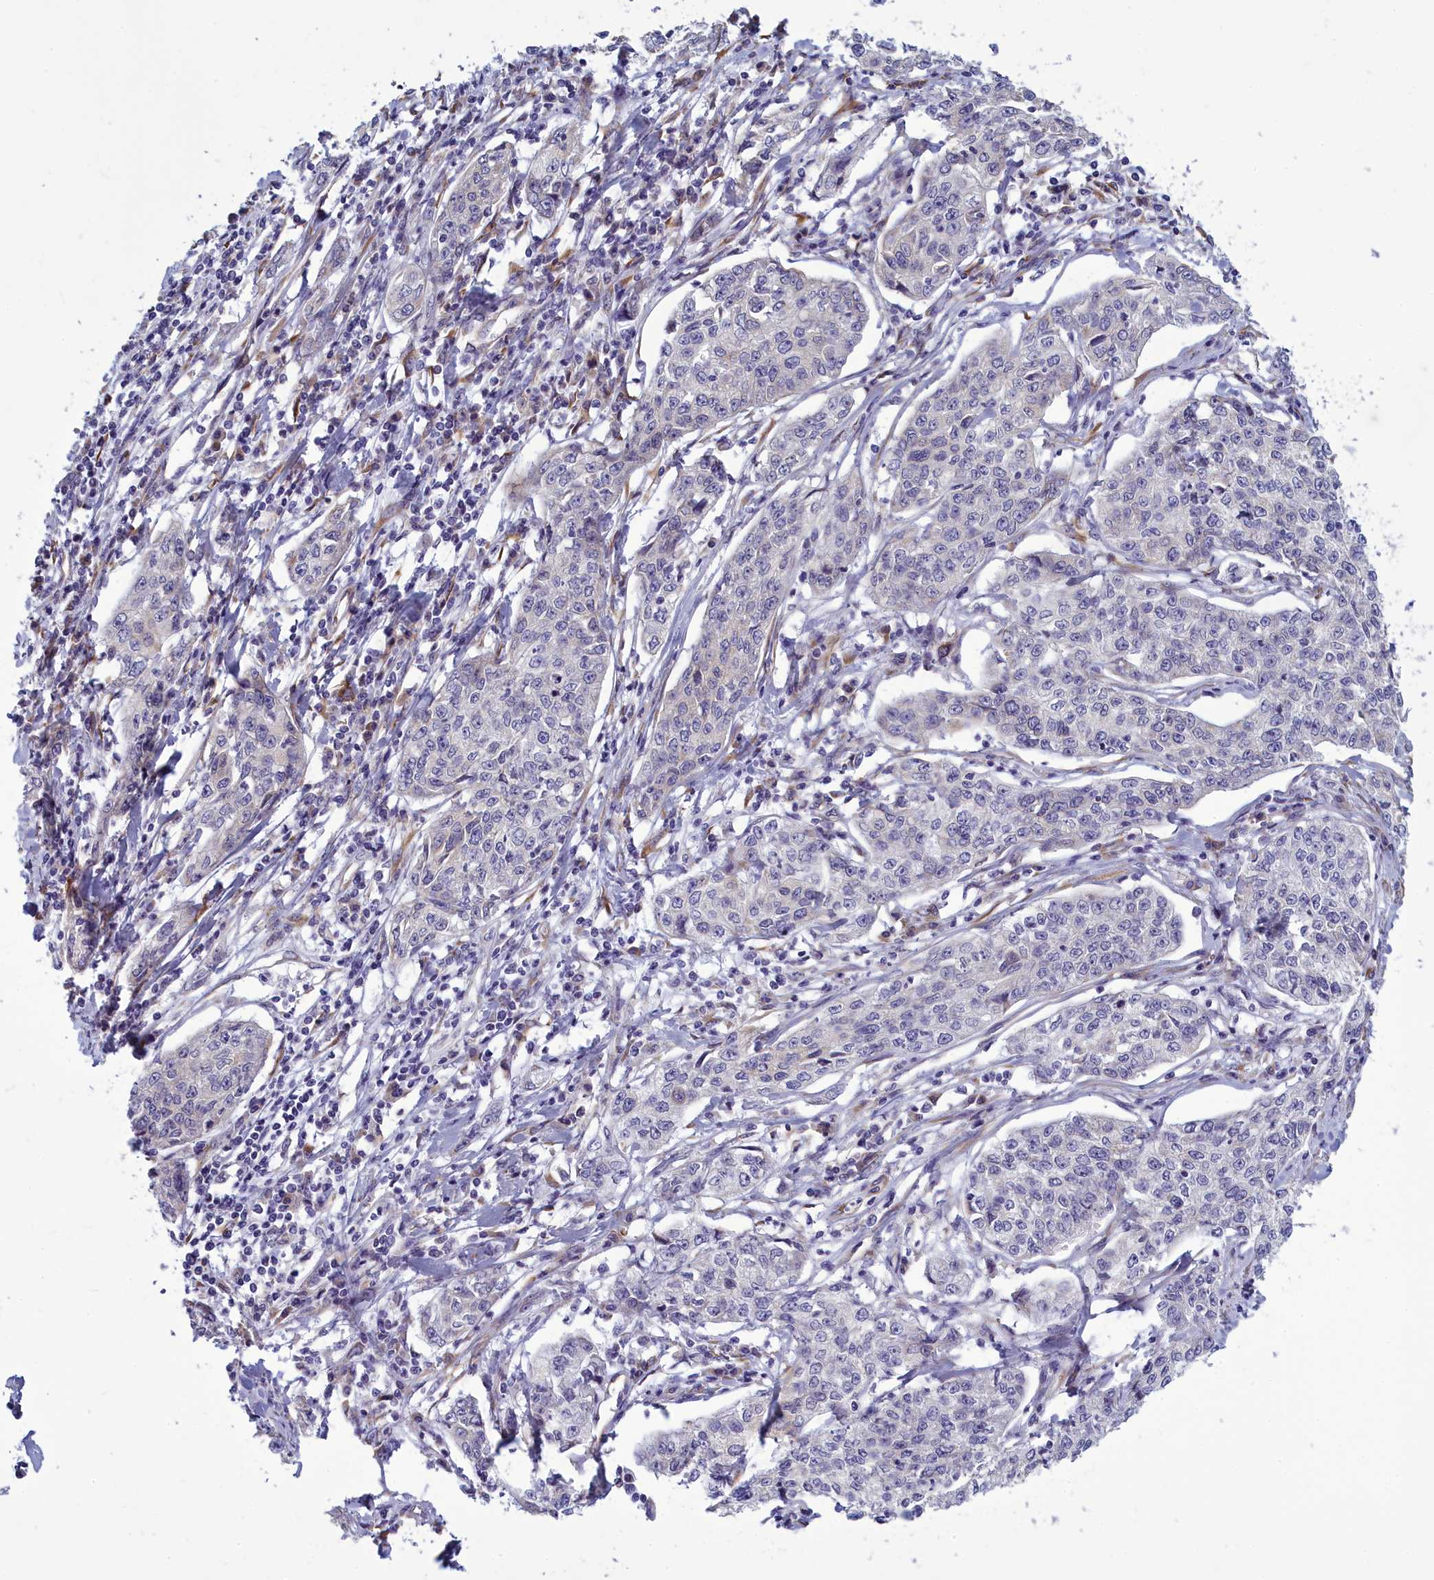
{"staining": {"intensity": "negative", "quantity": "none", "location": "none"}, "tissue": "cervical cancer", "cell_type": "Tumor cells", "image_type": "cancer", "snomed": [{"axis": "morphology", "description": "Squamous cell carcinoma, NOS"}, {"axis": "topography", "description": "Cervix"}], "caption": "An image of squamous cell carcinoma (cervical) stained for a protein reveals no brown staining in tumor cells.", "gene": "CENATAC", "patient": {"sex": "female", "age": 35}}